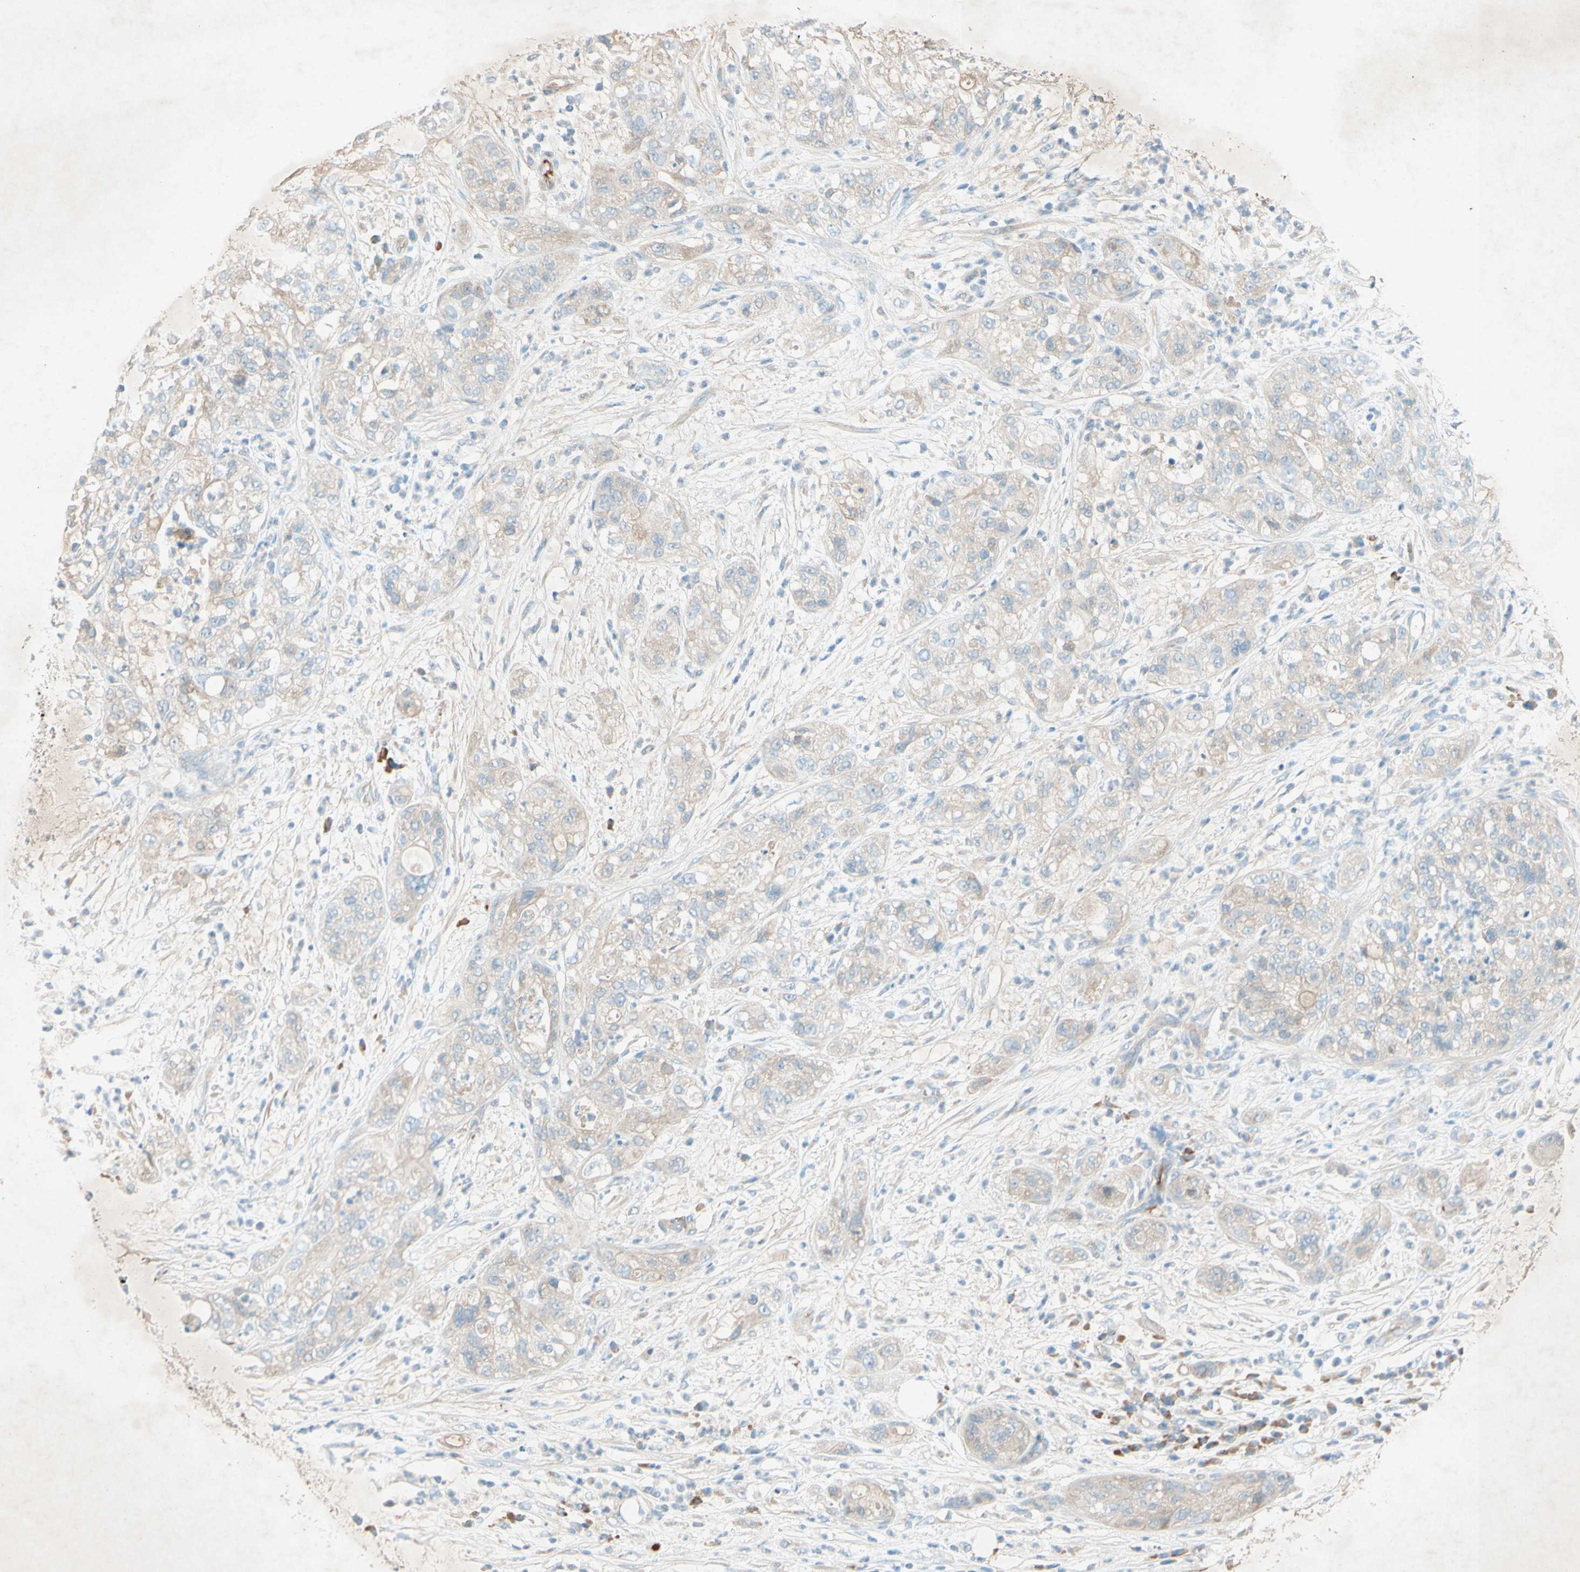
{"staining": {"intensity": "weak", "quantity": ">75%", "location": "cytoplasmic/membranous"}, "tissue": "pancreatic cancer", "cell_type": "Tumor cells", "image_type": "cancer", "snomed": [{"axis": "morphology", "description": "Adenocarcinoma, NOS"}, {"axis": "topography", "description": "Pancreas"}], "caption": "Protein staining of pancreatic cancer (adenocarcinoma) tissue shows weak cytoplasmic/membranous staining in approximately >75% of tumor cells. (Stains: DAB (3,3'-diaminobenzidine) in brown, nuclei in blue, Microscopy: brightfield microscopy at high magnification).", "gene": "IL2", "patient": {"sex": "female", "age": 78}}